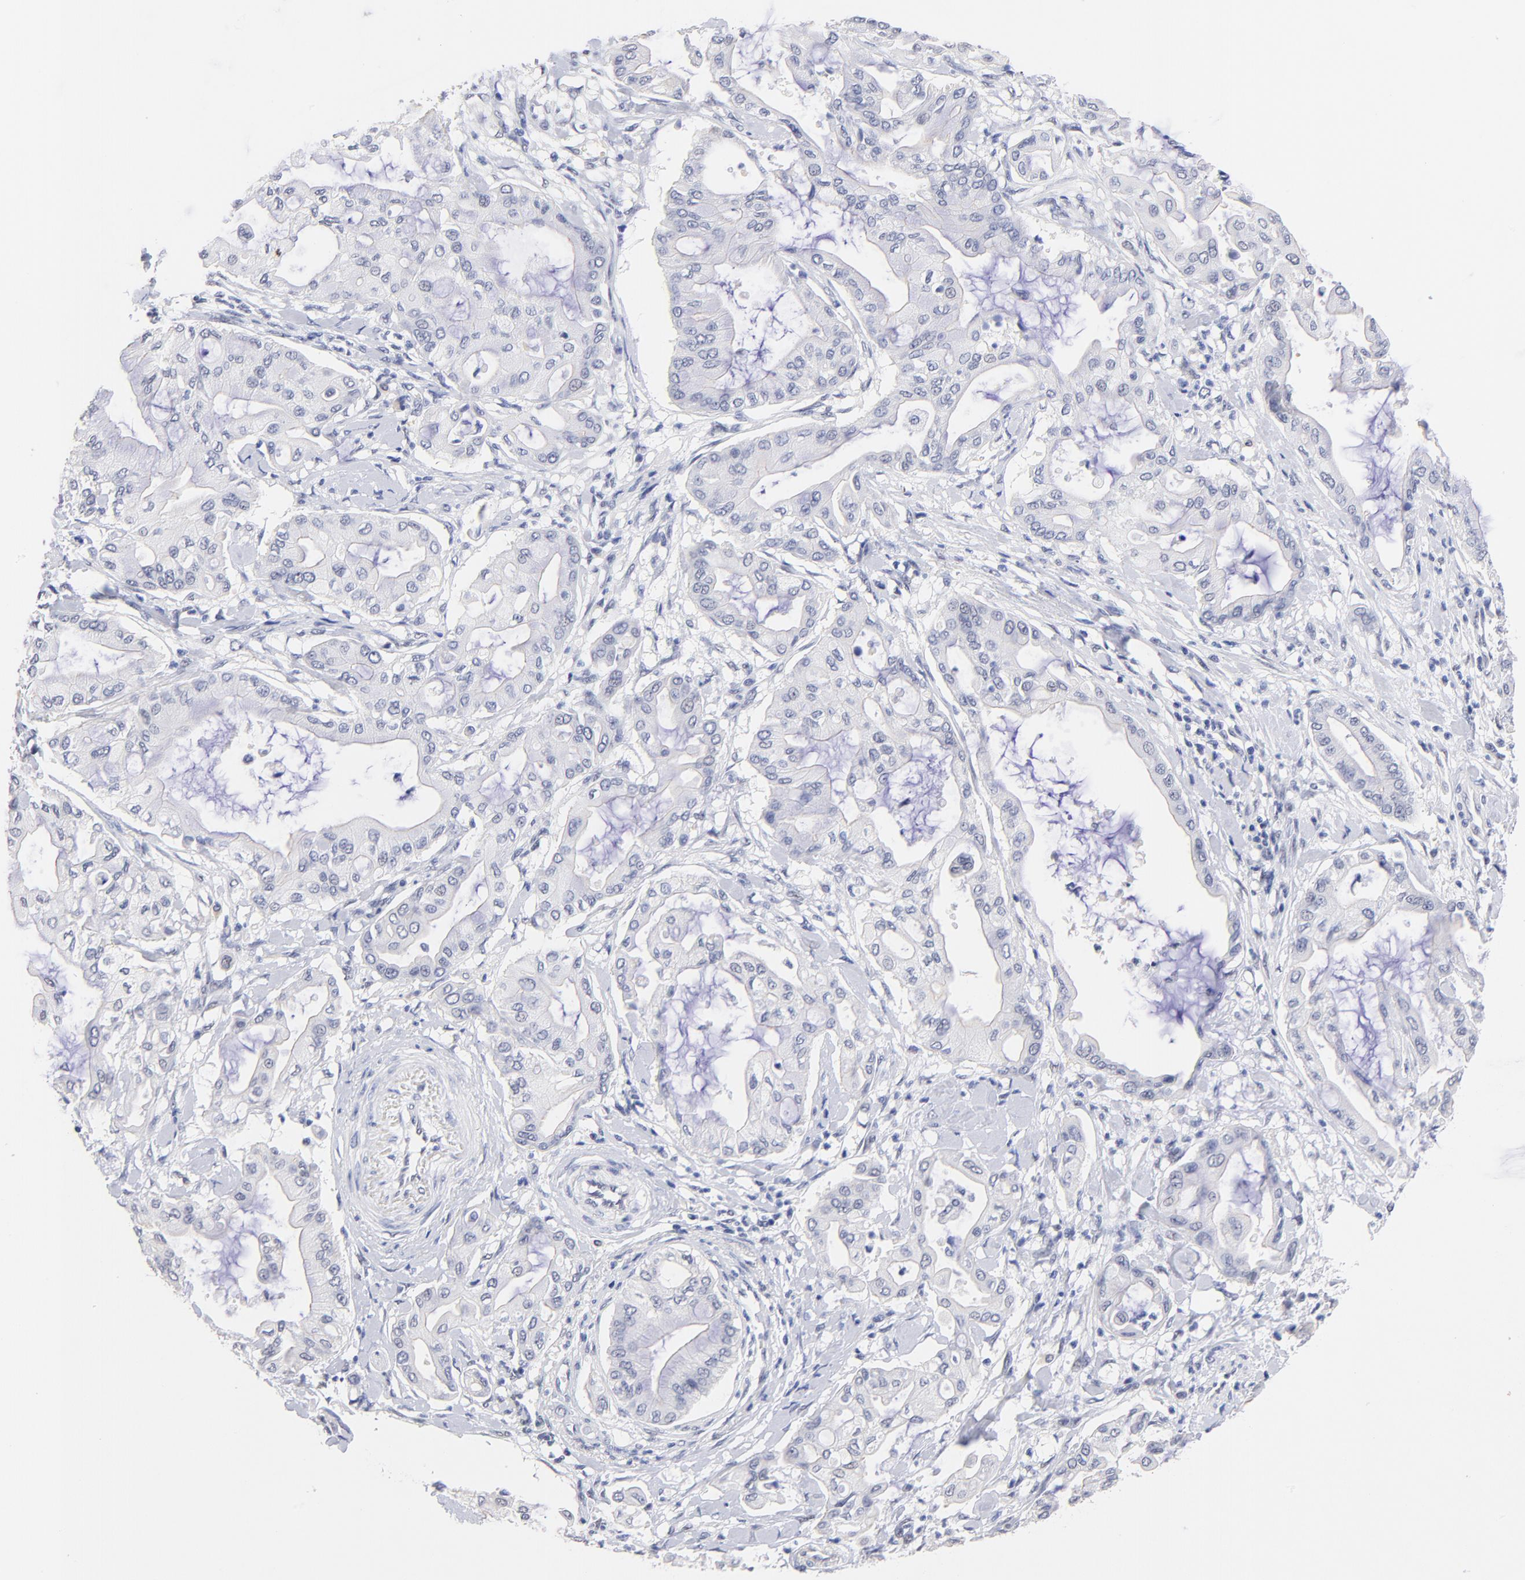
{"staining": {"intensity": "negative", "quantity": "none", "location": "none"}, "tissue": "pancreatic cancer", "cell_type": "Tumor cells", "image_type": "cancer", "snomed": [{"axis": "morphology", "description": "Adenocarcinoma, NOS"}, {"axis": "morphology", "description": "Adenocarcinoma, metastatic, NOS"}, {"axis": "topography", "description": "Lymph node"}, {"axis": "topography", "description": "Pancreas"}, {"axis": "topography", "description": "Duodenum"}], "caption": "Micrograph shows no protein expression in tumor cells of pancreatic cancer (metastatic adenocarcinoma) tissue.", "gene": "ZNF74", "patient": {"sex": "female", "age": 64}}